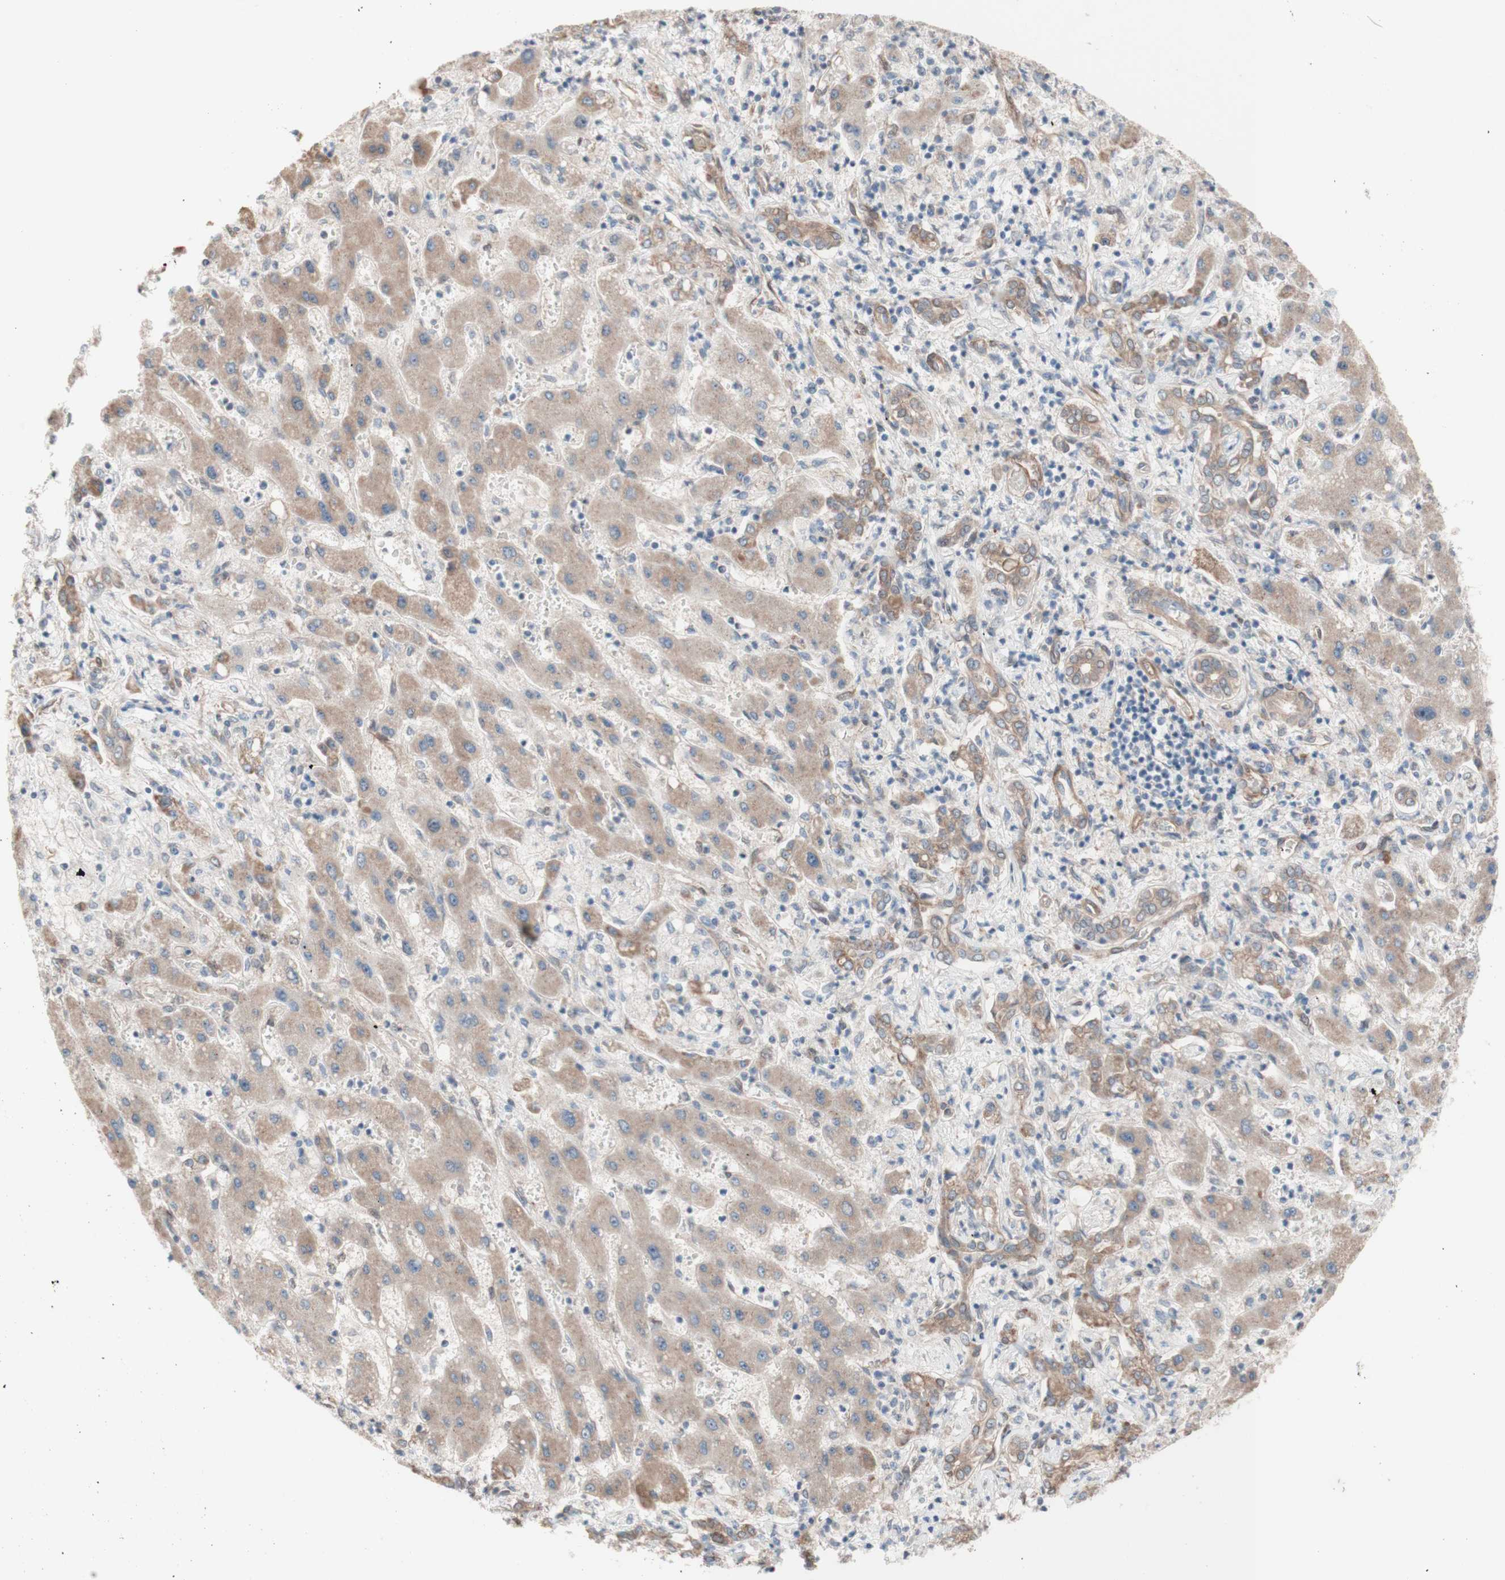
{"staining": {"intensity": "weak", "quantity": ">75%", "location": "cytoplasmic/membranous"}, "tissue": "liver cancer", "cell_type": "Tumor cells", "image_type": "cancer", "snomed": [{"axis": "morphology", "description": "Cholangiocarcinoma"}, {"axis": "topography", "description": "Liver"}], "caption": "IHC (DAB (3,3'-diaminobenzidine)) staining of human liver cholangiocarcinoma displays weak cytoplasmic/membranous protein expression in about >75% of tumor cells.", "gene": "CNN3", "patient": {"sex": "male", "age": 50}}